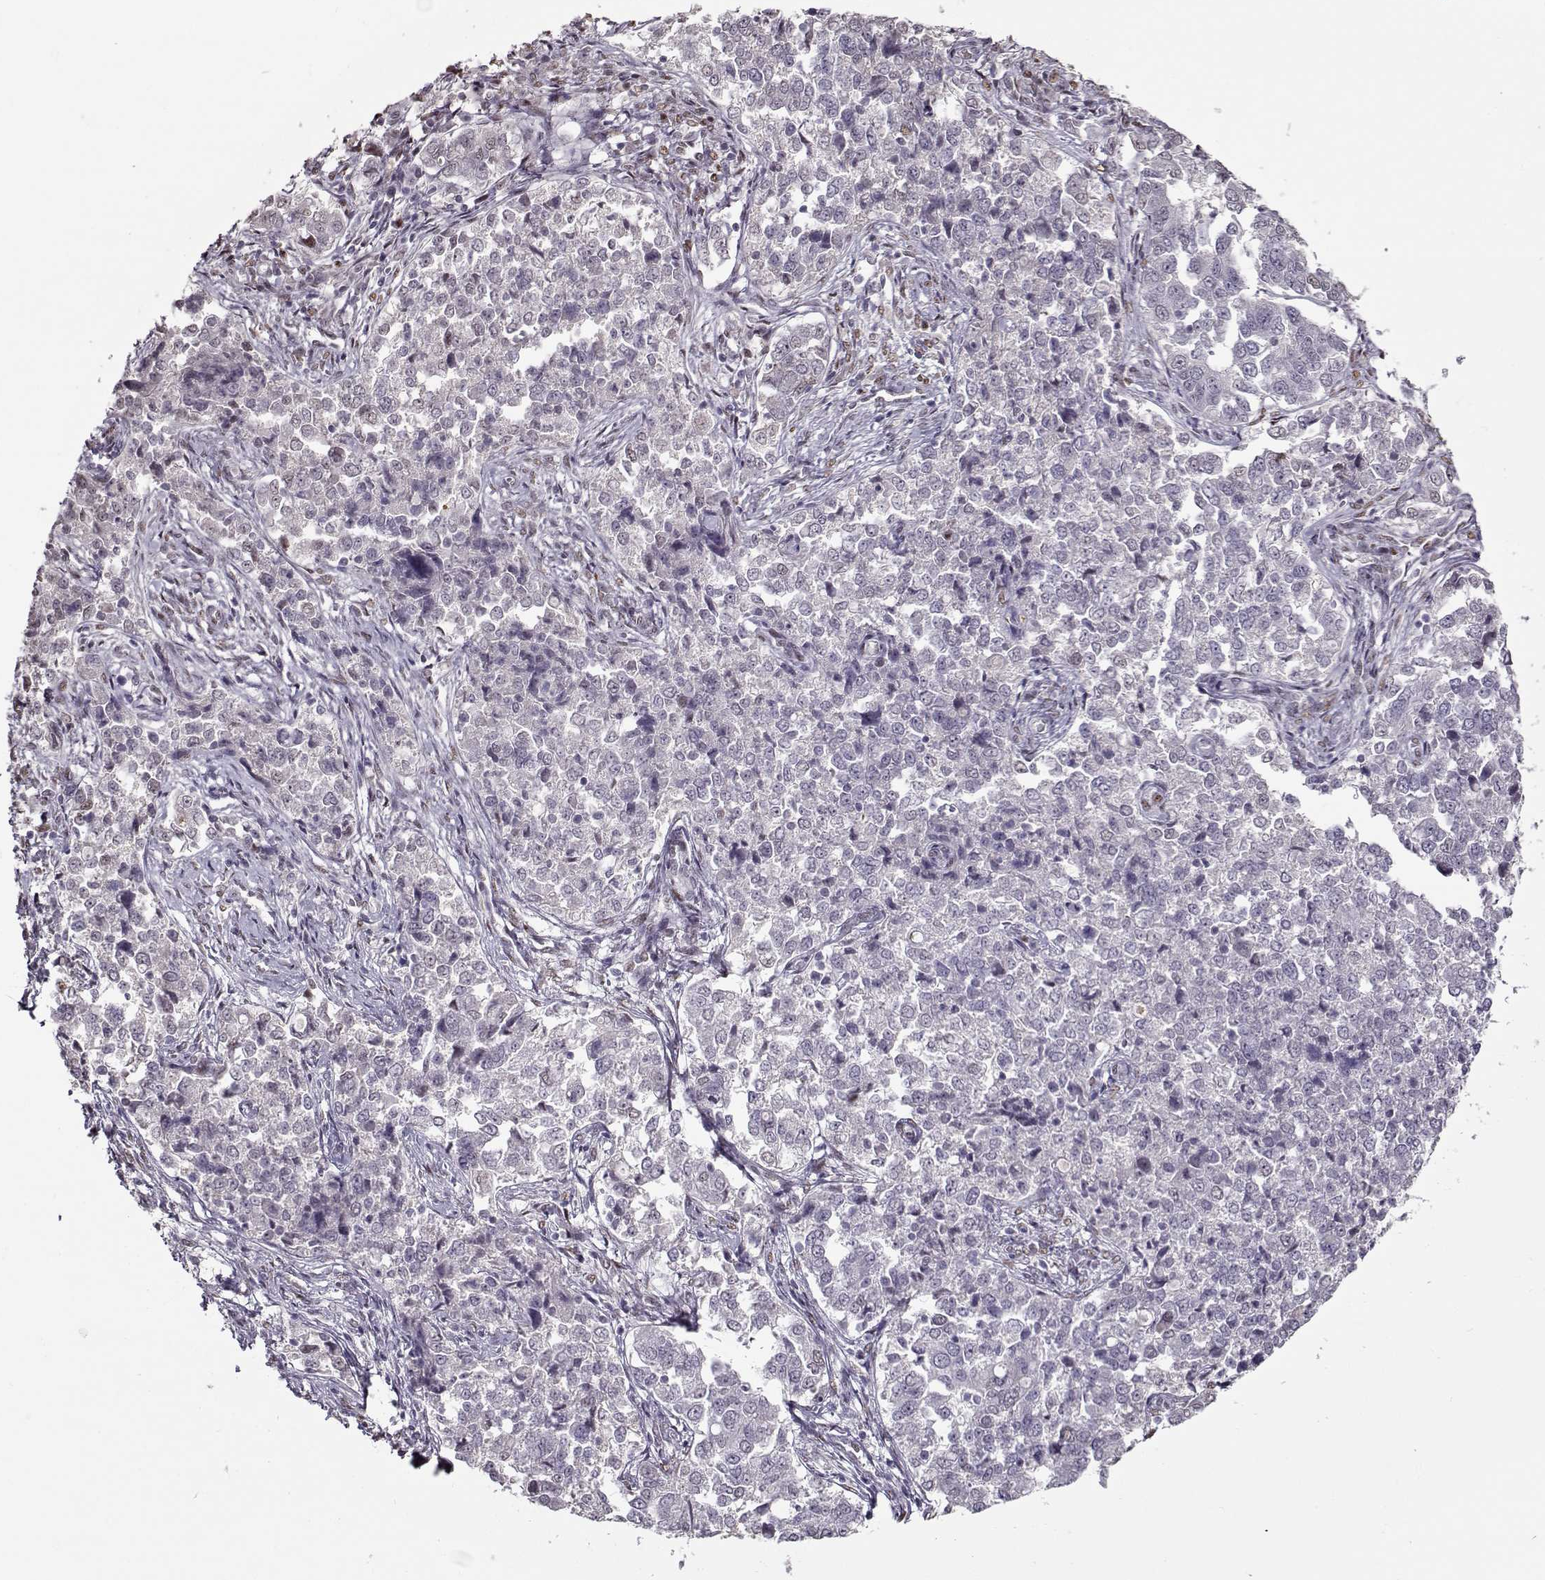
{"staining": {"intensity": "weak", "quantity": "<25%", "location": "nuclear"}, "tissue": "endometrial cancer", "cell_type": "Tumor cells", "image_type": "cancer", "snomed": [{"axis": "morphology", "description": "Adenocarcinoma, NOS"}, {"axis": "topography", "description": "Endometrium"}], "caption": "There is no significant staining in tumor cells of endometrial cancer (adenocarcinoma).", "gene": "PRMT8", "patient": {"sex": "female", "age": 43}}